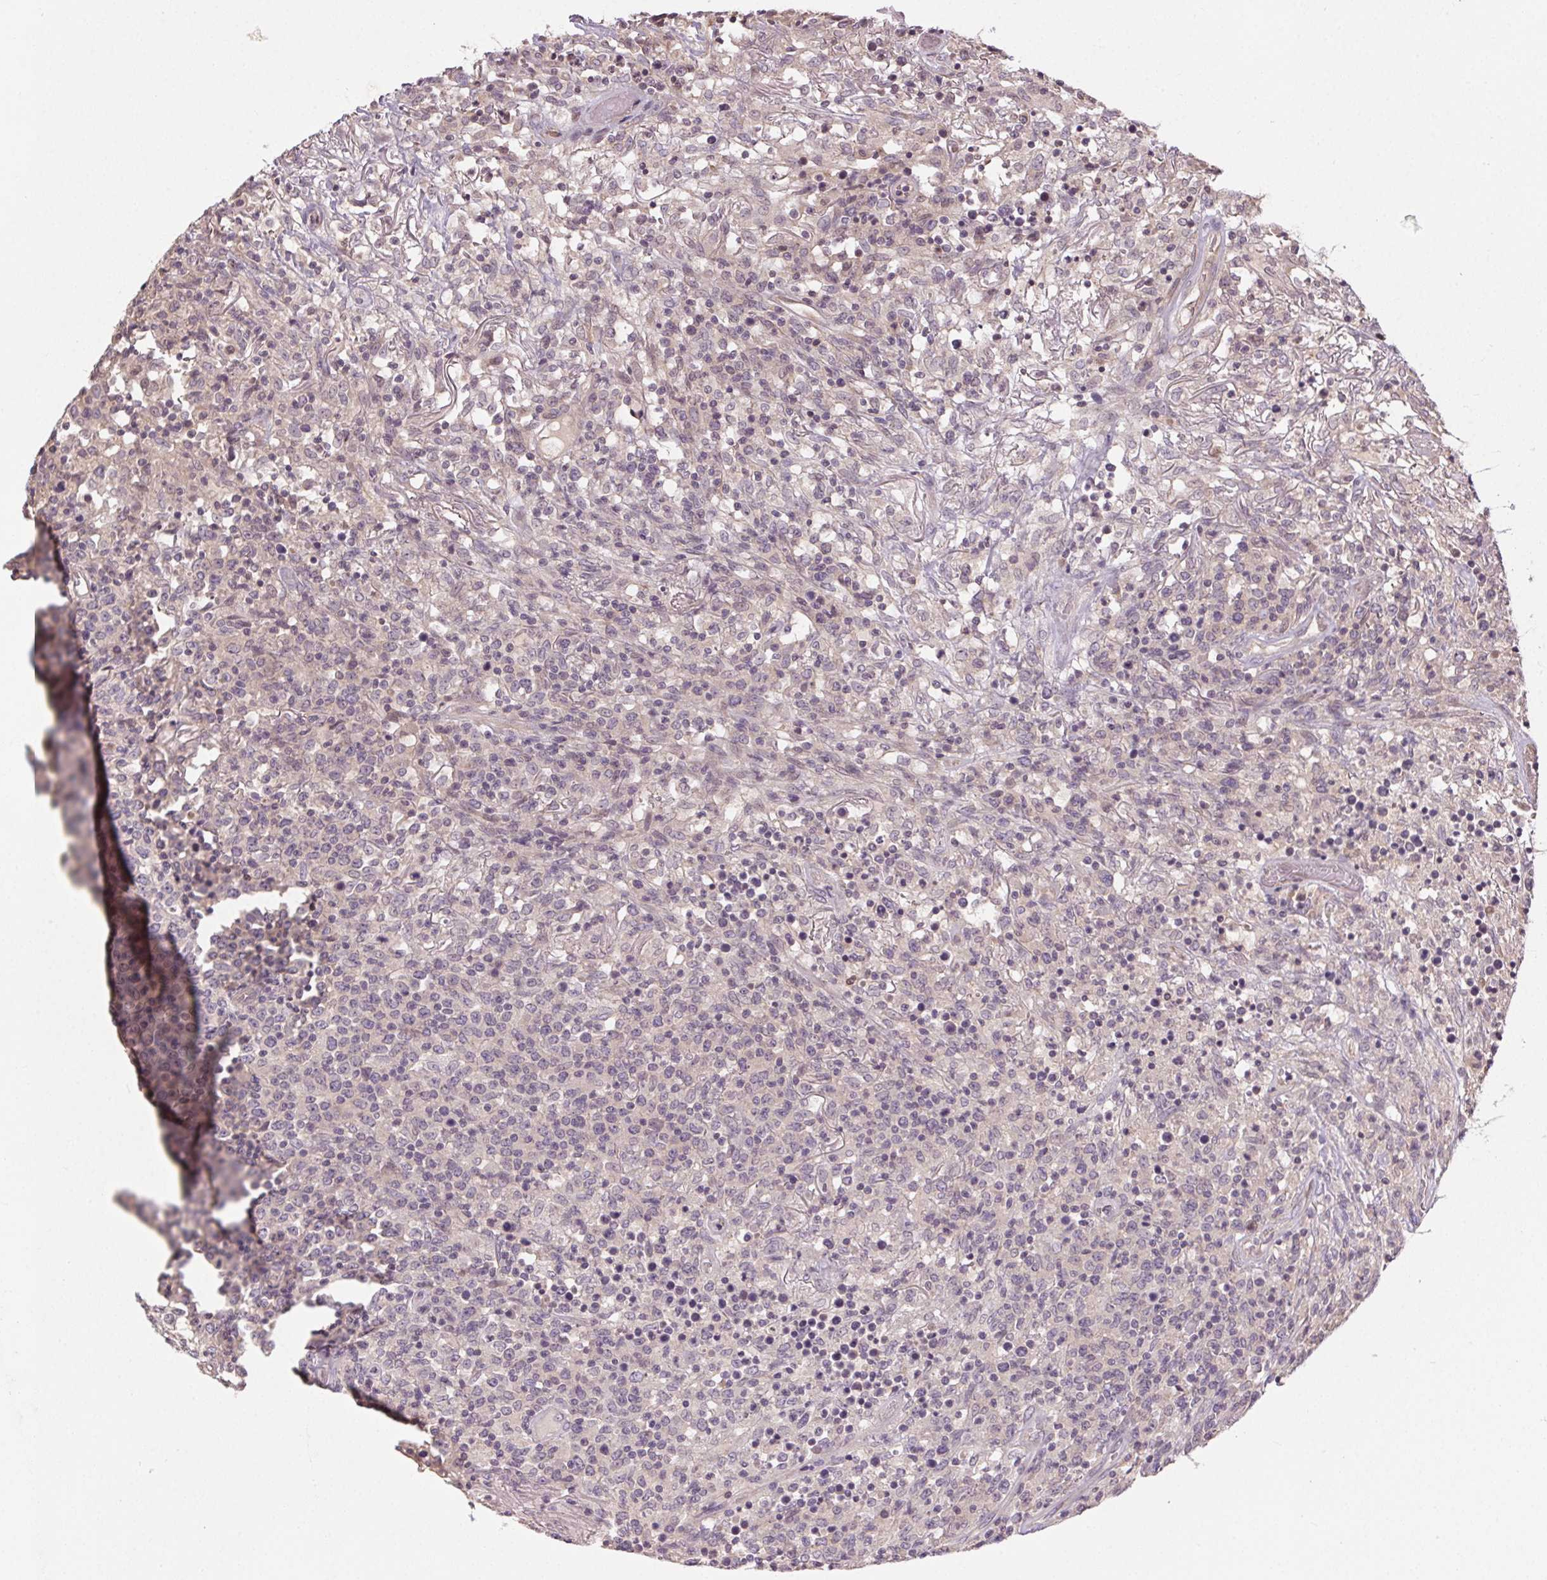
{"staining": {"intensity": "negative", "quantity": "none", "location": "none"}, "tissue": "lymphoma", "cell_type": "Tumor cells", "image_type": "cancer", "snomed": [{"axis": "morphology", "description": "Malignant lymphoma, non-Hodgkin's type, High grade"}, {"axis": "topography", "description": "Lung"}], "caption": "Human lymphoma stained for a protein using immunohistochemistry (IHC) displays no positivity in tumor cells.", "gene": "ATP1B3", "patient": {"sex": "male", "age": 79}}